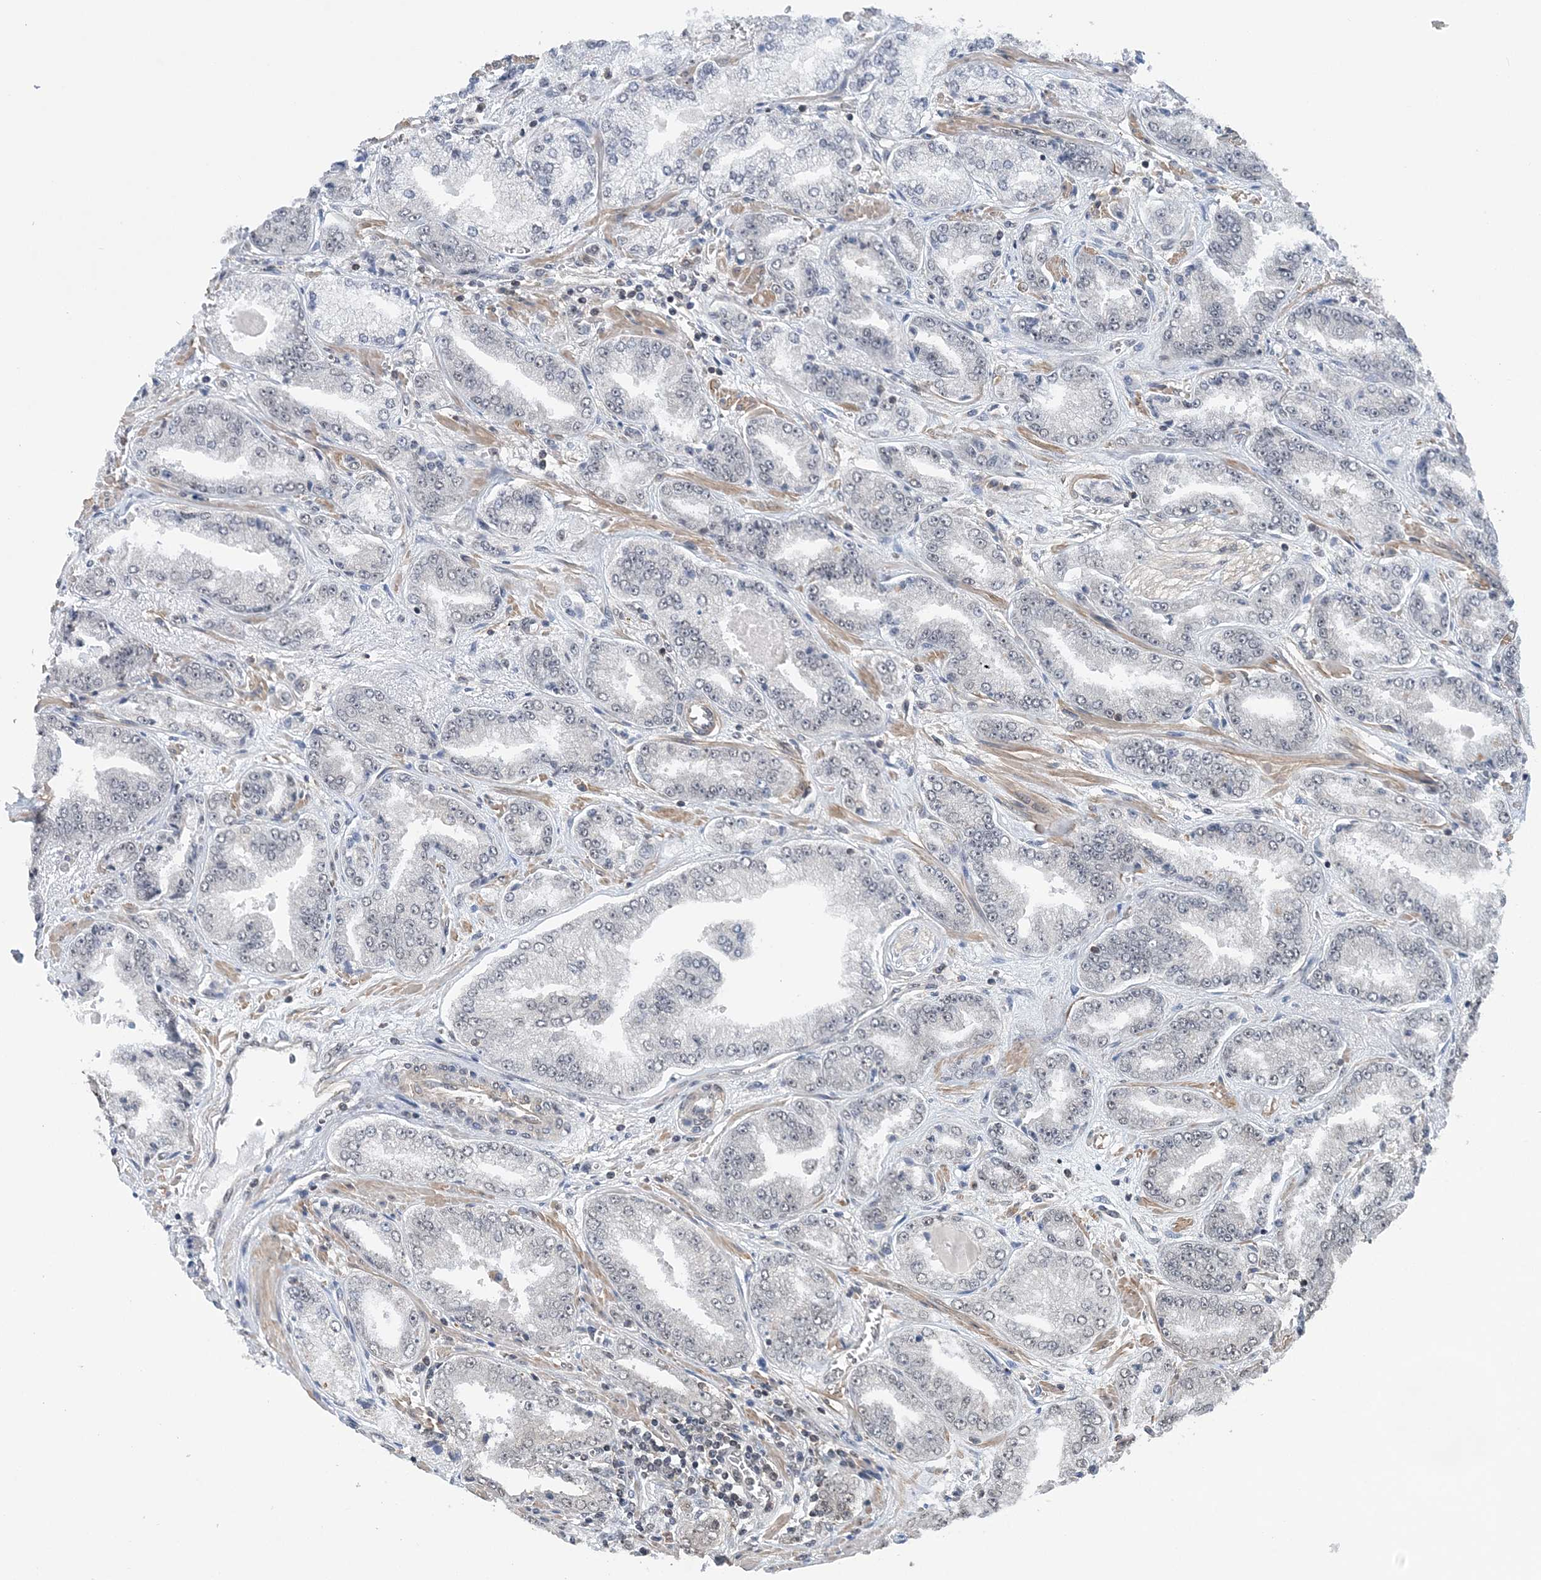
{"staining": {"intensity": "negative", "quantity": "none", "location": "none"}, "tissue": "prostate cancer", "cell_type": "Tumor cells", "image_type": "cancer", "snomed": [{"axis": "morphology", "description": "Adenocarcinoma, High grade"}, {"axis": "topography", "description": "Prostate"}], "caption": "The immunohistochemistry photomicrograph has no significant positivity in tumor cells of prostate adenocarcinoma (high-grade) tissue.", "gene": "CCDC152", "patient": {"sex": "male", "age": 71}}